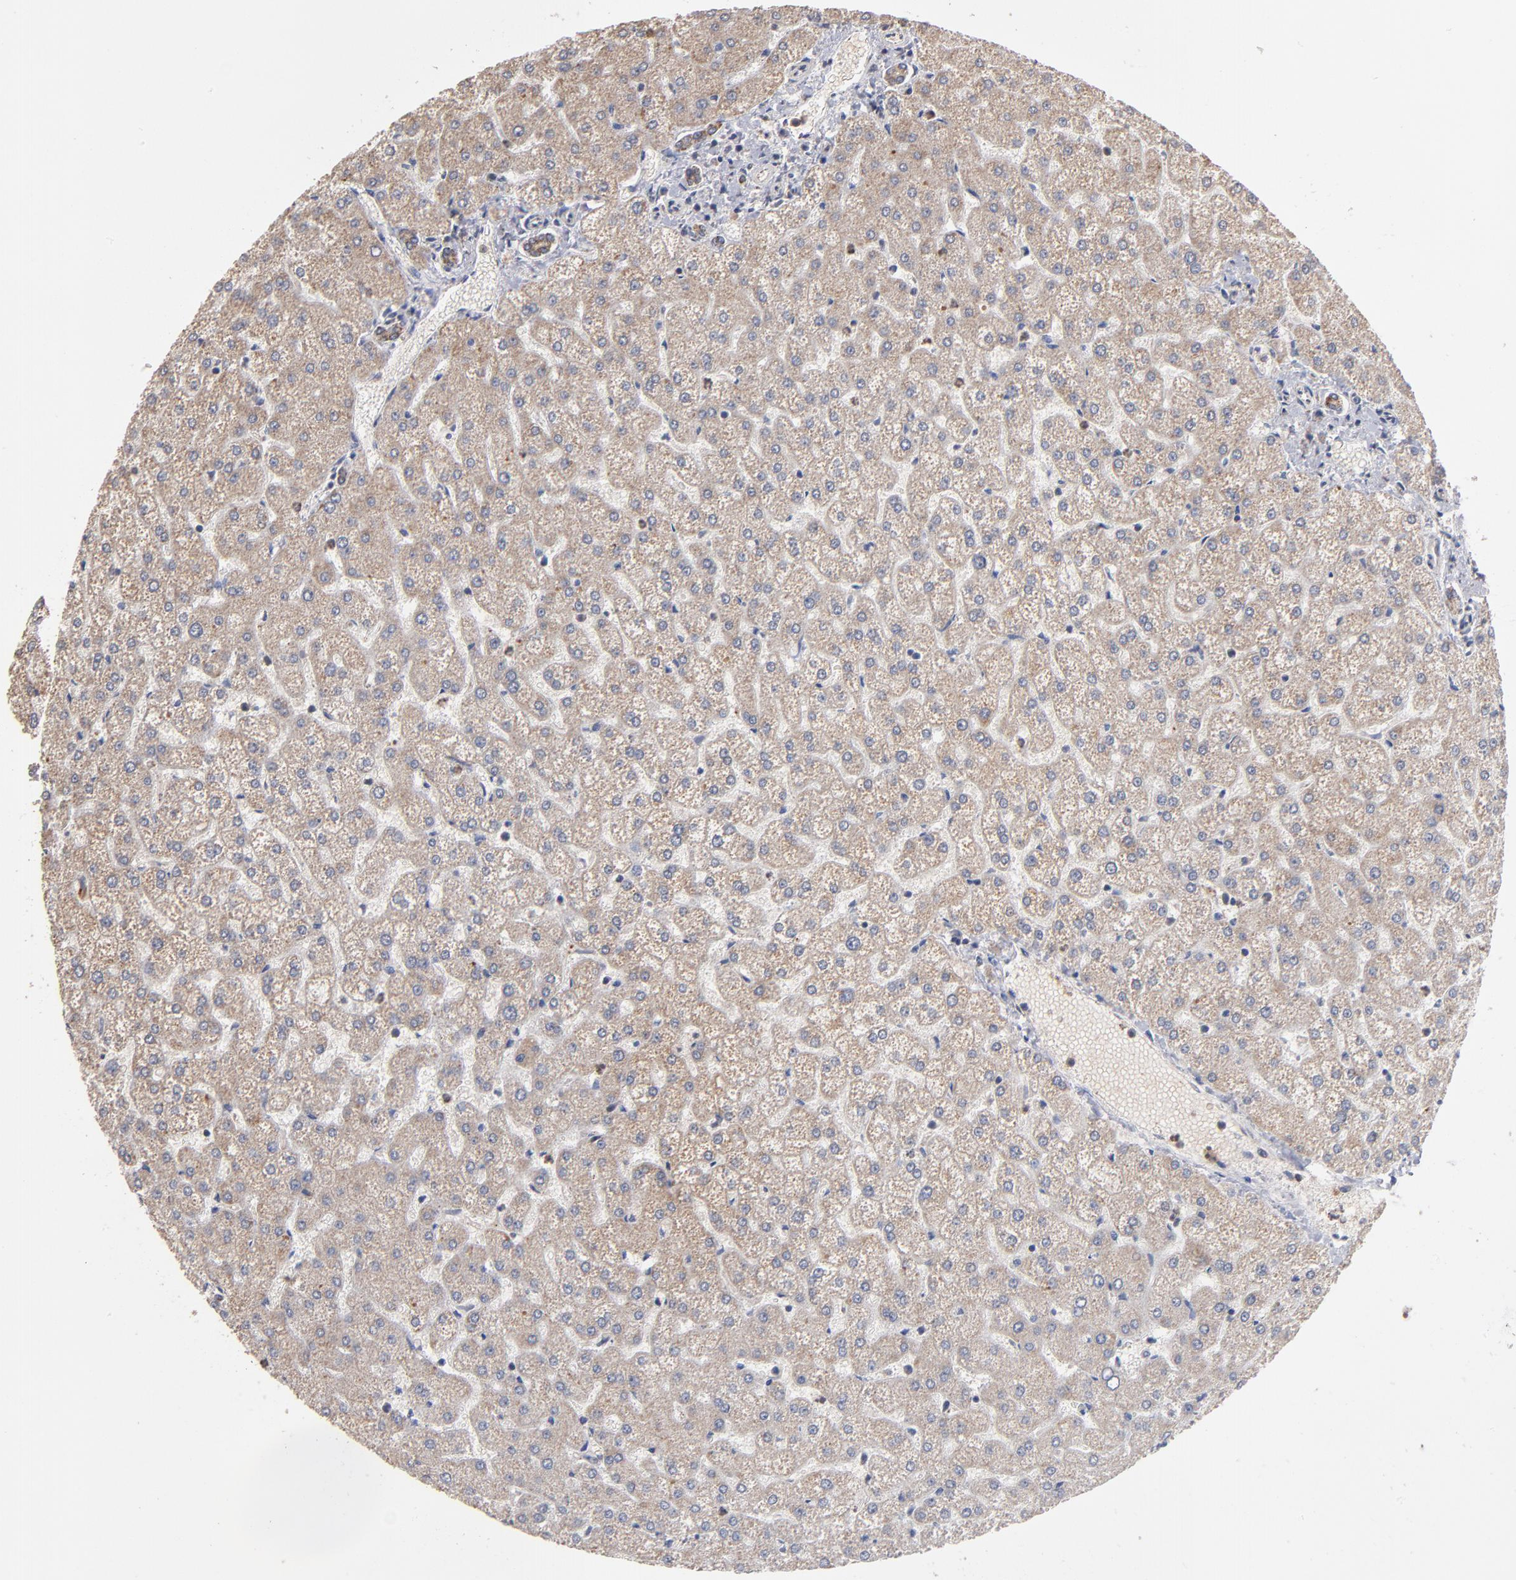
{"staining": {"intensity": "moderate", "quantity": ">75%", "location": "cytoplasmic/membranous"}, "tissue": "liver", "cell_type": "Cholangiocytes", "image_type": "normal", "snomed": [{"axis": "morphology", "description": "Normal tissue, NOS"}, {"axis": "topography", "description": "Liver"}], "caption": "Brown immunohistochemical staining in unremarkable human liver reveals moderate cytoplasmic/membranous expression in about >75% of cholangiocytes.", "gene": "MIPOL1", "patient": {"sex": "female", "age": 32}}